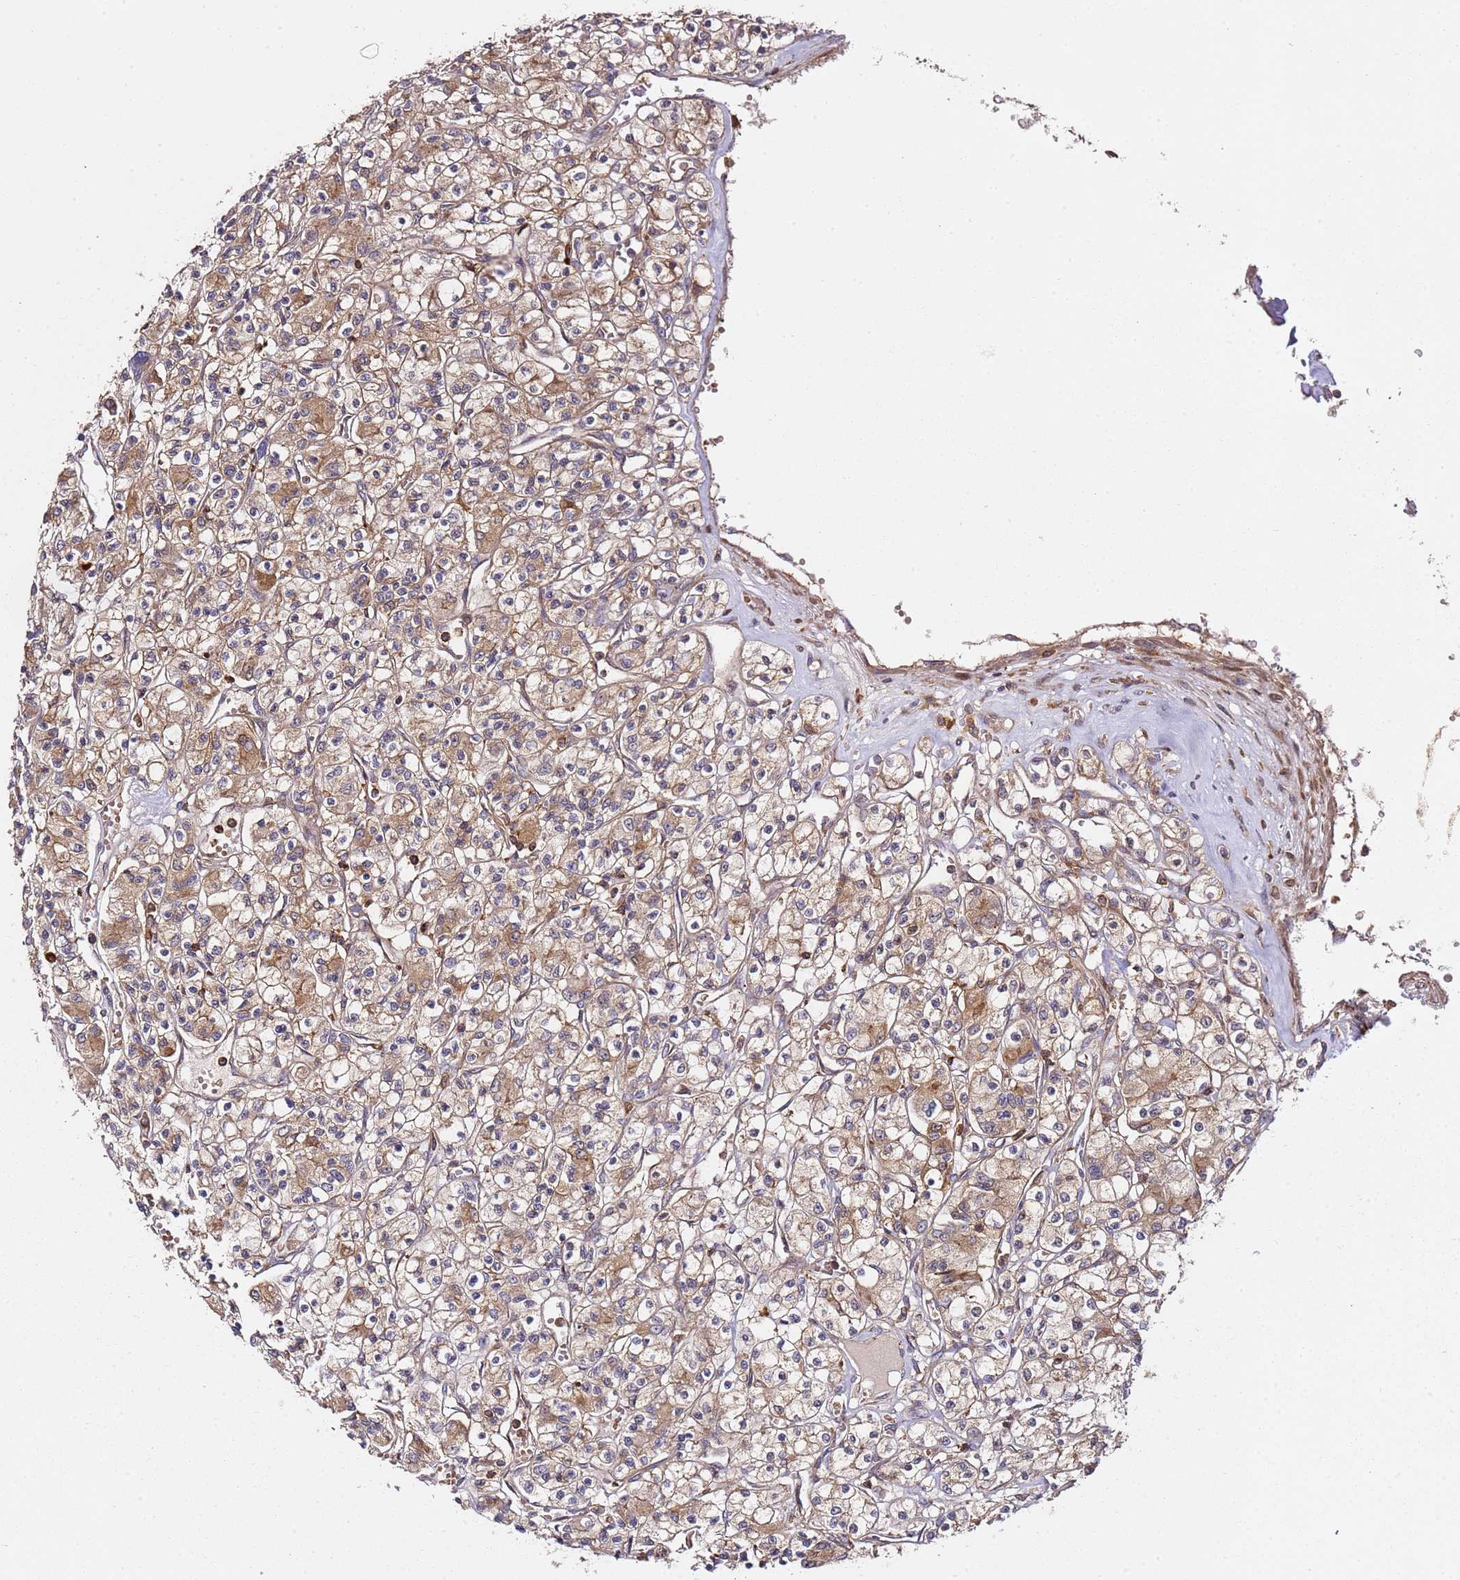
{"staining": {"intensity": "moderate", "quantity": "25%-75%", "location": "cytoplasmic/membranous"}, "tissue": "renal cancer", "cell_type": "Tumor cells", "image_type": "cancer", "snomed": [{"axis": "morphology", "description": "Adenocarcinoma, NOS"}, {"axis": "topography", "description": "Kidney"}], "caption": "Approximately 25%-75% of tumor cells in renal cancer show moderate cytoplasmic/membranous protein staining as visualized by brown immunohistochemical staining.", "gene": "PRMT7", "patient": {"sex": "female", "age": 59}}